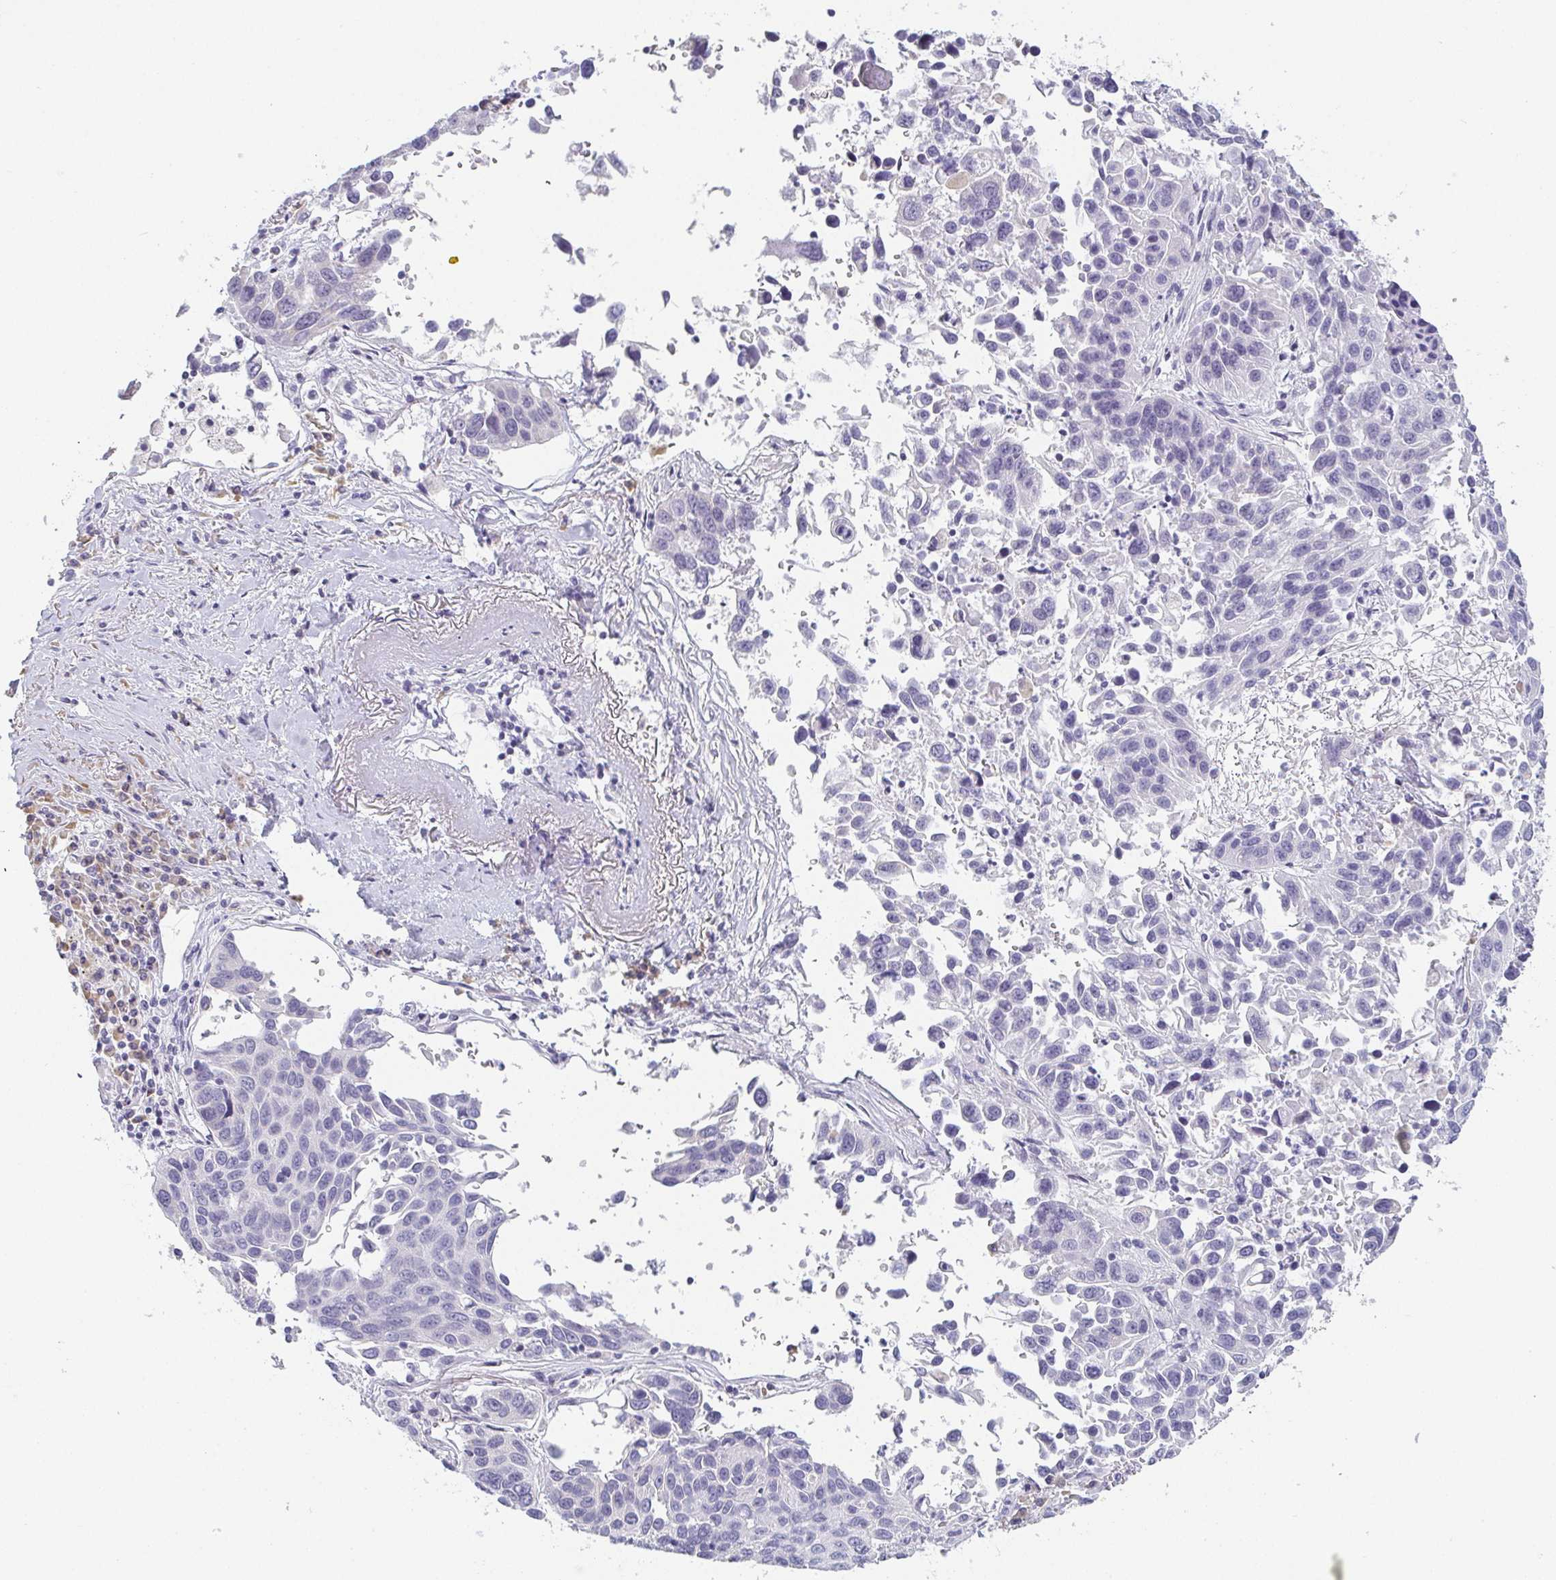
{"staining": {"intensity": "negative", "quantity": "none", "location": "none"}, "tissue": "lung cancer", "cell_type": "Tumor cells", "image_type": "cancer", "snomed": [{"axis": "morphology", "description": "Squamous cell carcinoma, NOS"}, {"axis": "topography", "description": "Lung"}], "caption": "A histopathology image of squamous cell carcinoma (lung) stained for a protein demonstrates no brown staining in tumor cells.", "gene": "PRR27", "patient": {"sex": "female", "age": 61}}